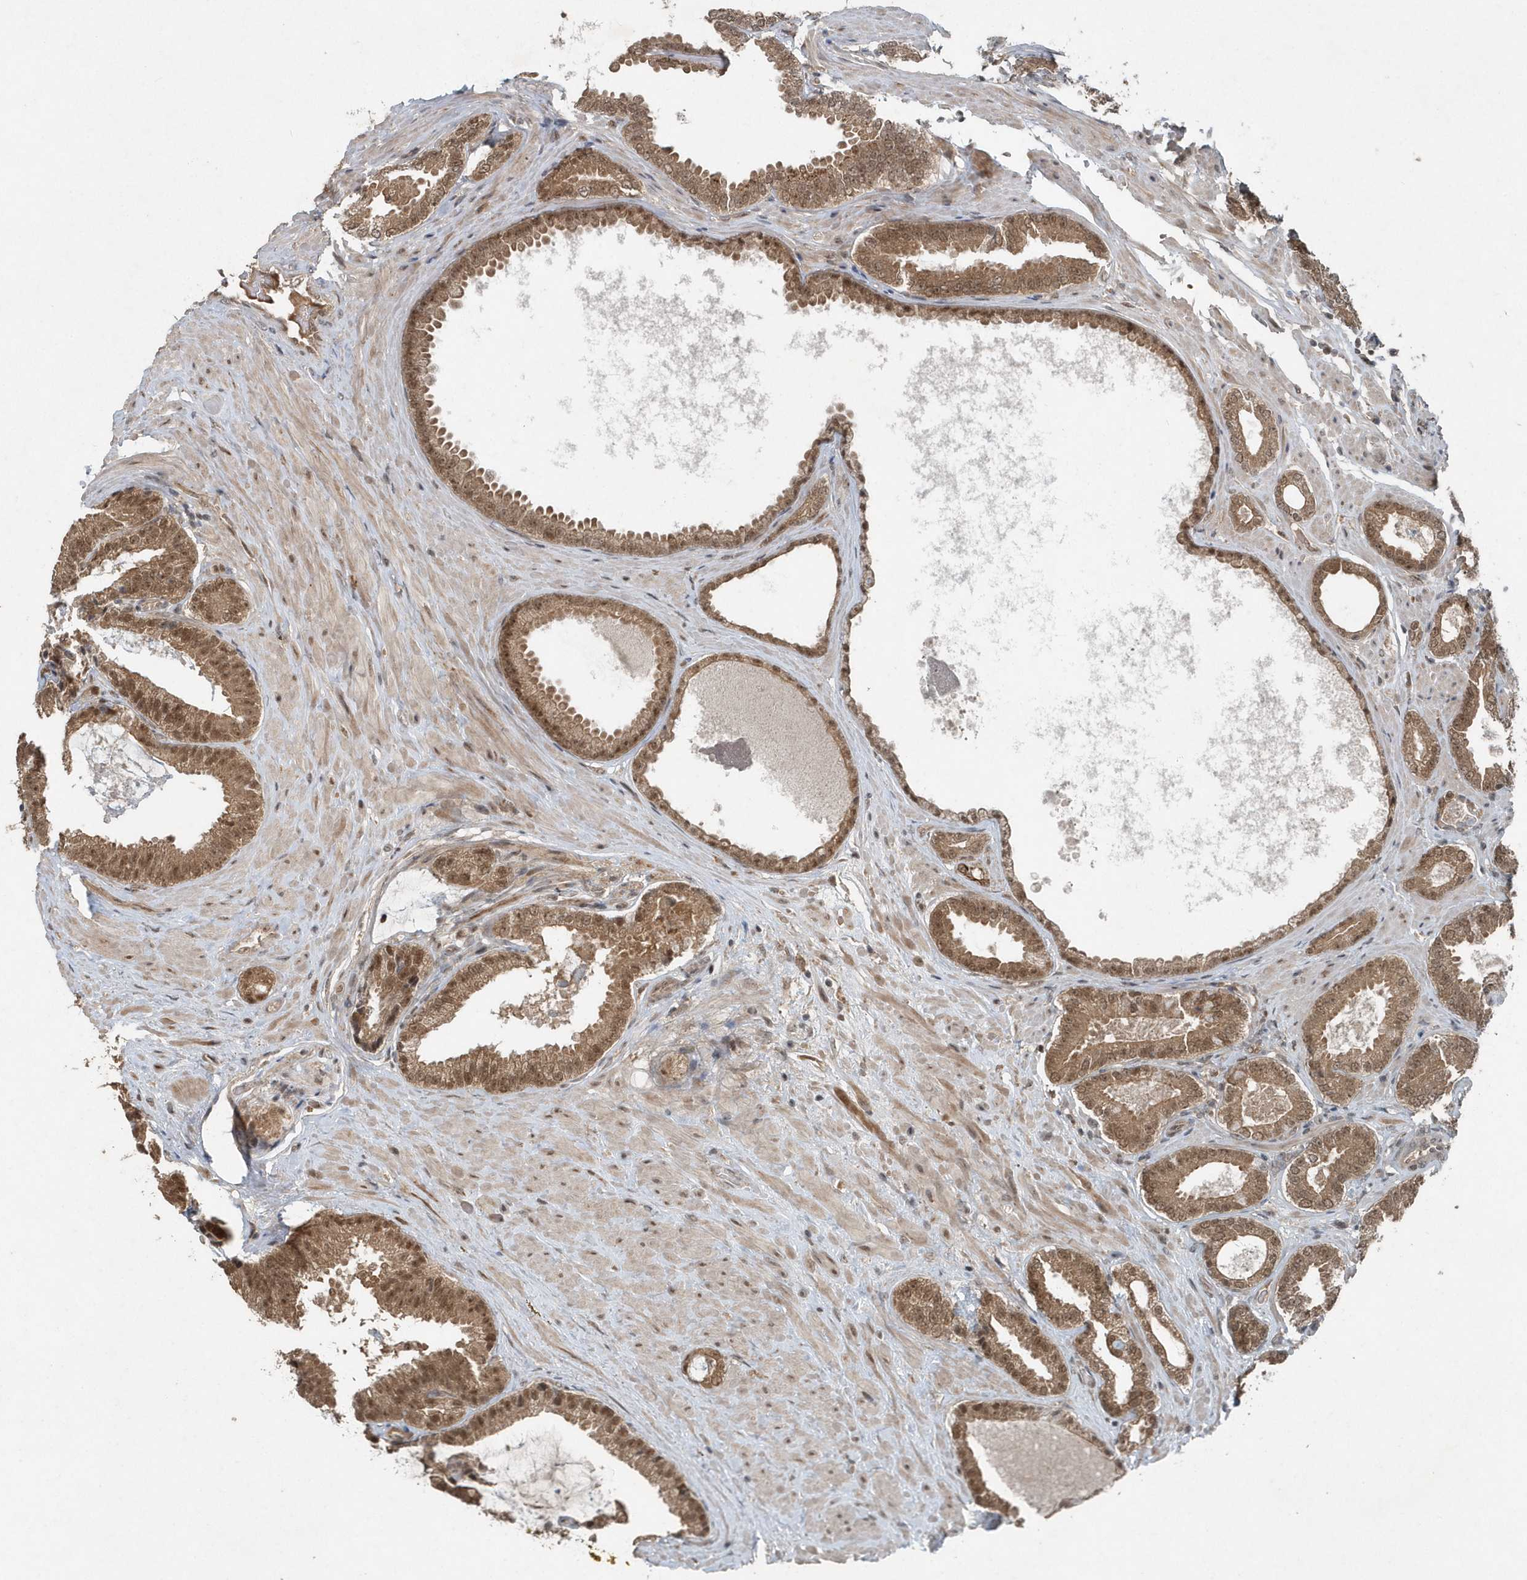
{"staining": {"intensity": "moderate", "quantity": ">75%", "location": "cytoplasmic/membranous,nuclear"}, "tissue": "prostate cancer", "cell_type": "Tumor cells", "image_type": "cancer", "snomed": [{"axis": "morphology", "description": "Adenocarcinoma, Low grade"}, {"axis": "topography", "description": "Prostate"}], "caption": "Tumor cells show medium levels of moderate cytoplasmic/membranous and nuclear positivity in about >75% of cells in human prostate cancer. (Brightfield microscopy of DAB IHC at high magnification).", "gene": "QTRT2", "patient": {"sex": "male", "age": 71}}